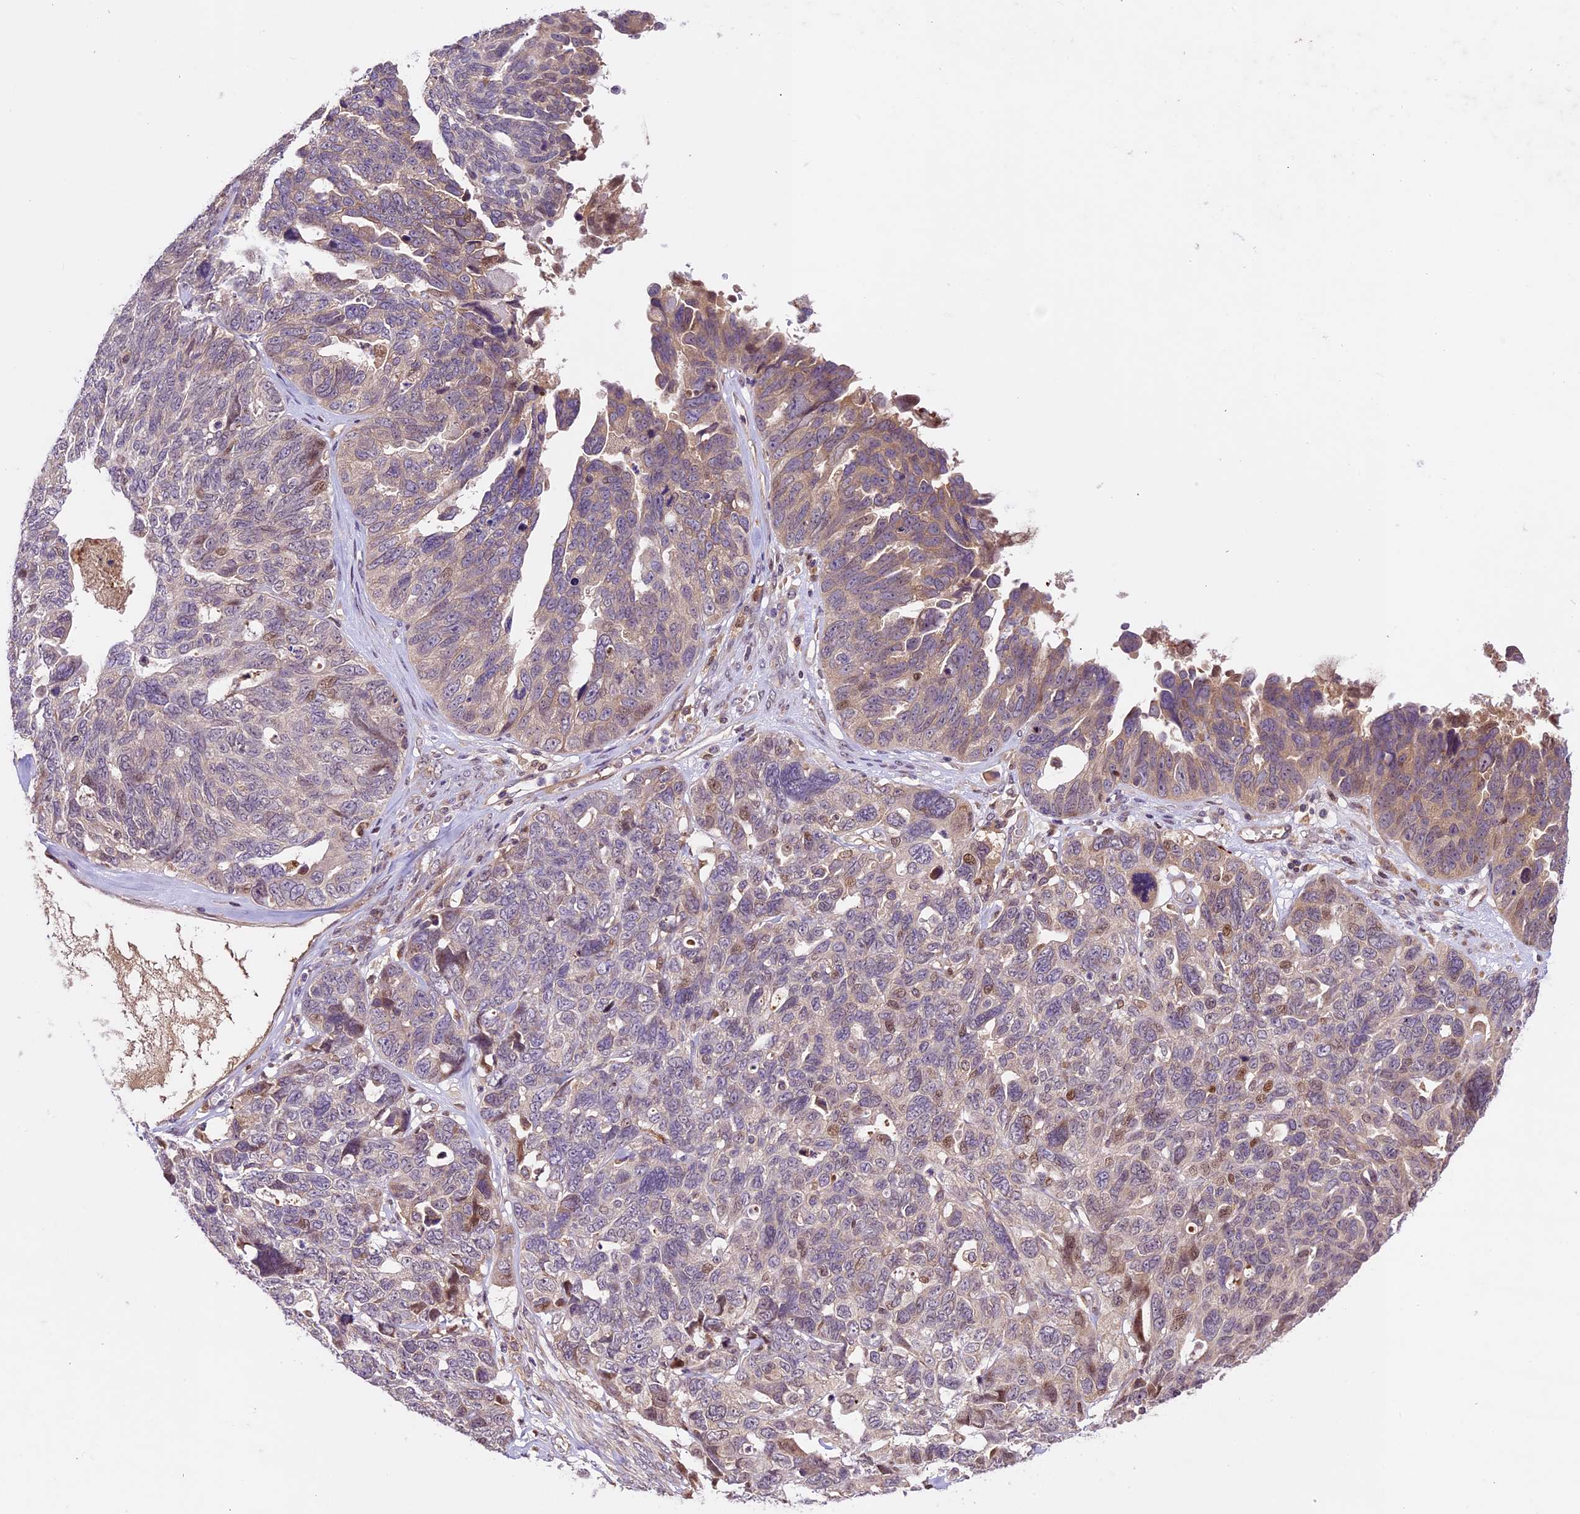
{"staining": {"intensity": "weak", "quantity": "25%-75%", "location": "cytoplasmic/membranous"}, "tissue": "ovarian cancer", "cell_type": "Tumor cells", "image_type": "cancer", "snomed": [{"axis": "morphology", "description": "Cystadenocarcinoma, serous, NOS"}, {"axis": "topography", "description": "Ovary"}], "caption": "Immunohistochemical staining of serous cystadenocarcinoma (ovarian) exhibits low levels of weak cytoplasmic/membranous staining in about 25%-75% of tumor cells.", "gene": "CCSER1", "patient": {"sex": "female", "age": 79}}